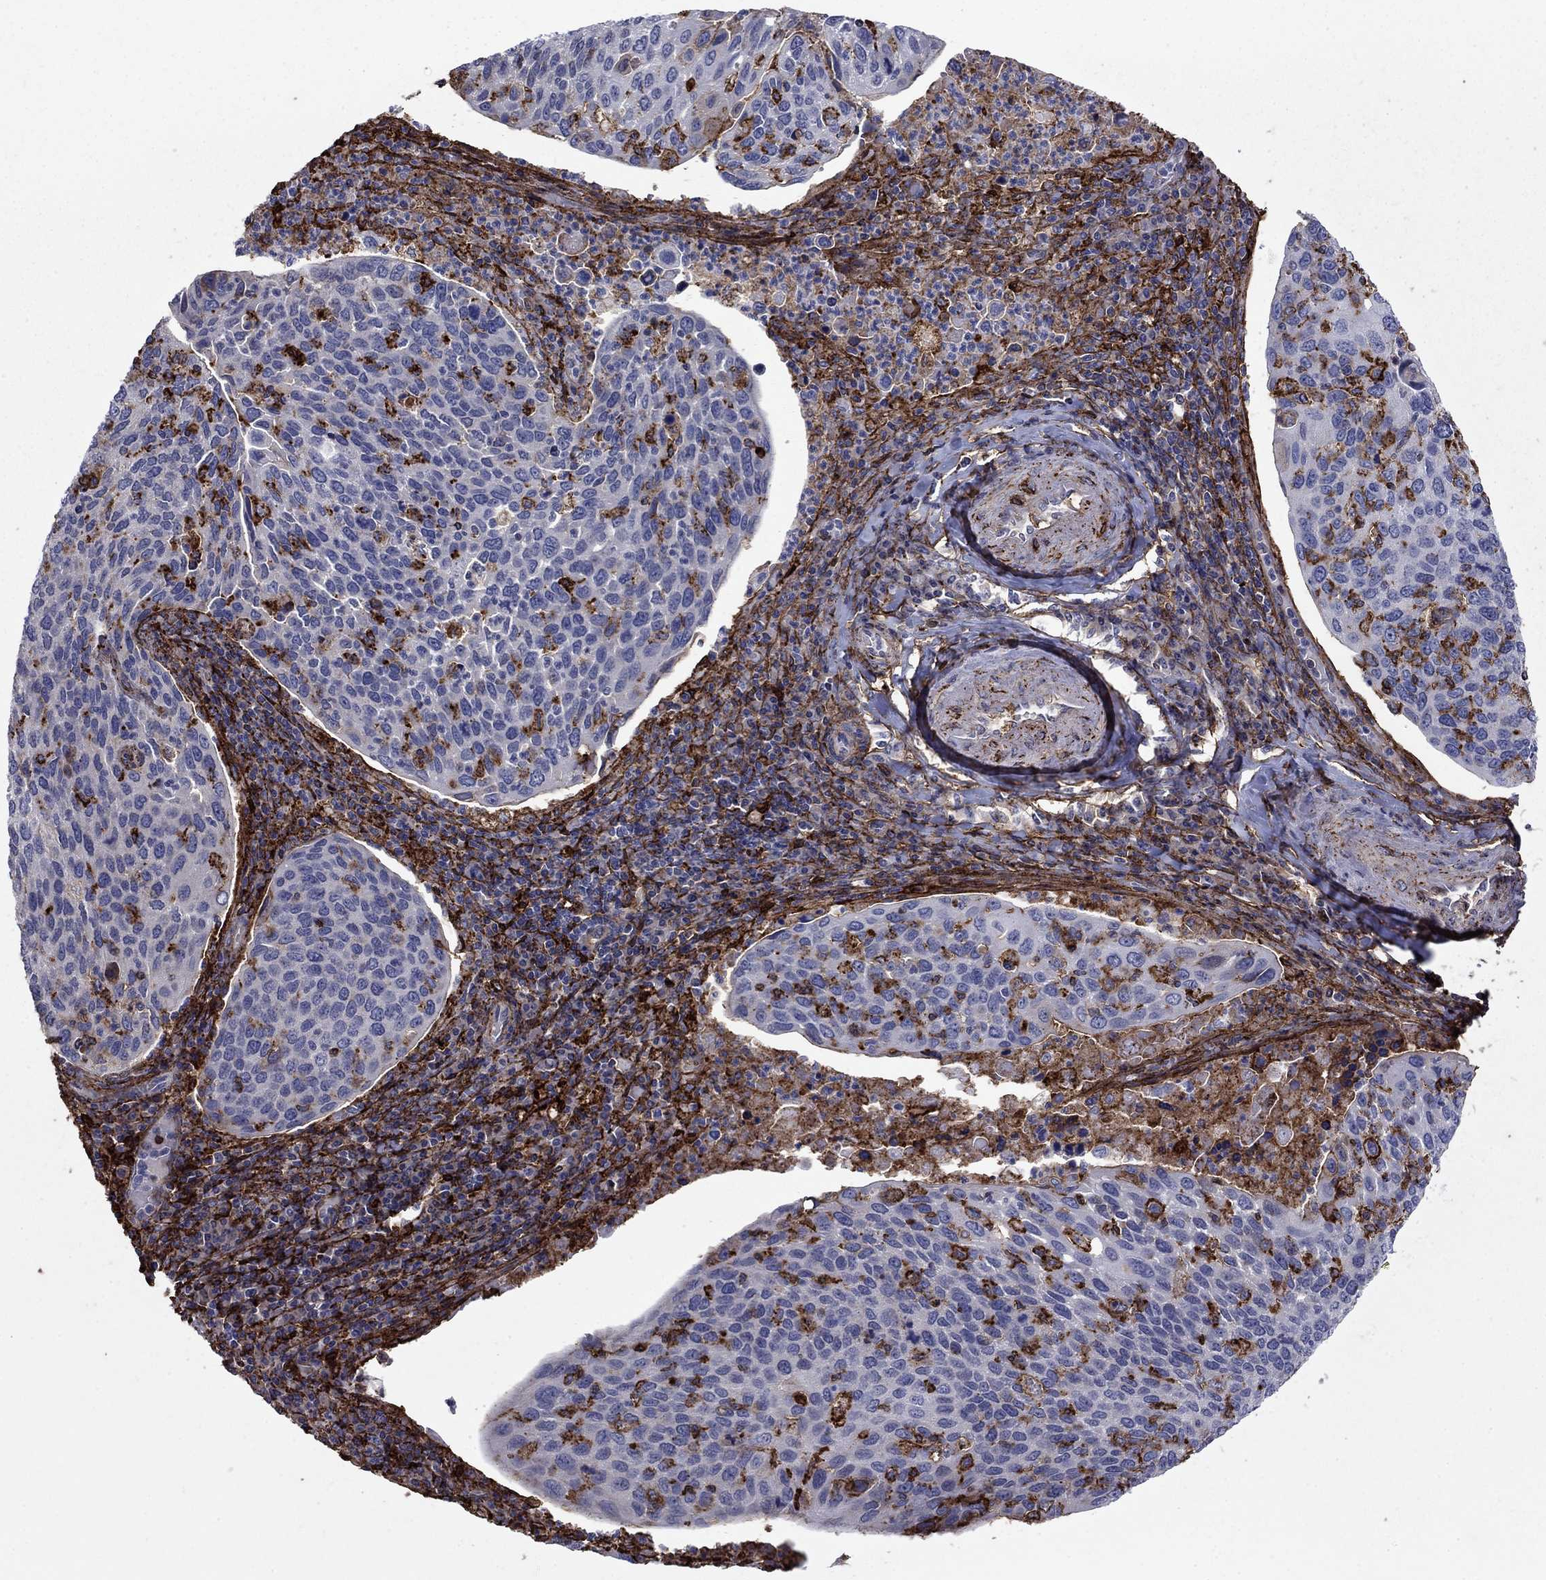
{"staining": {"intensity": "negative", "quantity": "none", "location": "none"}, "tissue": "cervical cancer", "cell_type": "Tumor cells", "image_type": "cancer", "snomed": [{"axis": "morphology", "description": "Squamous cell carcinoma, NOS"}, {"axis": "topography", "description": "Cervix"}], "caption": "An immunohistochemistry image of cervical cancer is shown. There is no staining in tumor cells of cervical cancer.", "gene": "PLAU", "patient": {"sex": "female", "age": 54}}